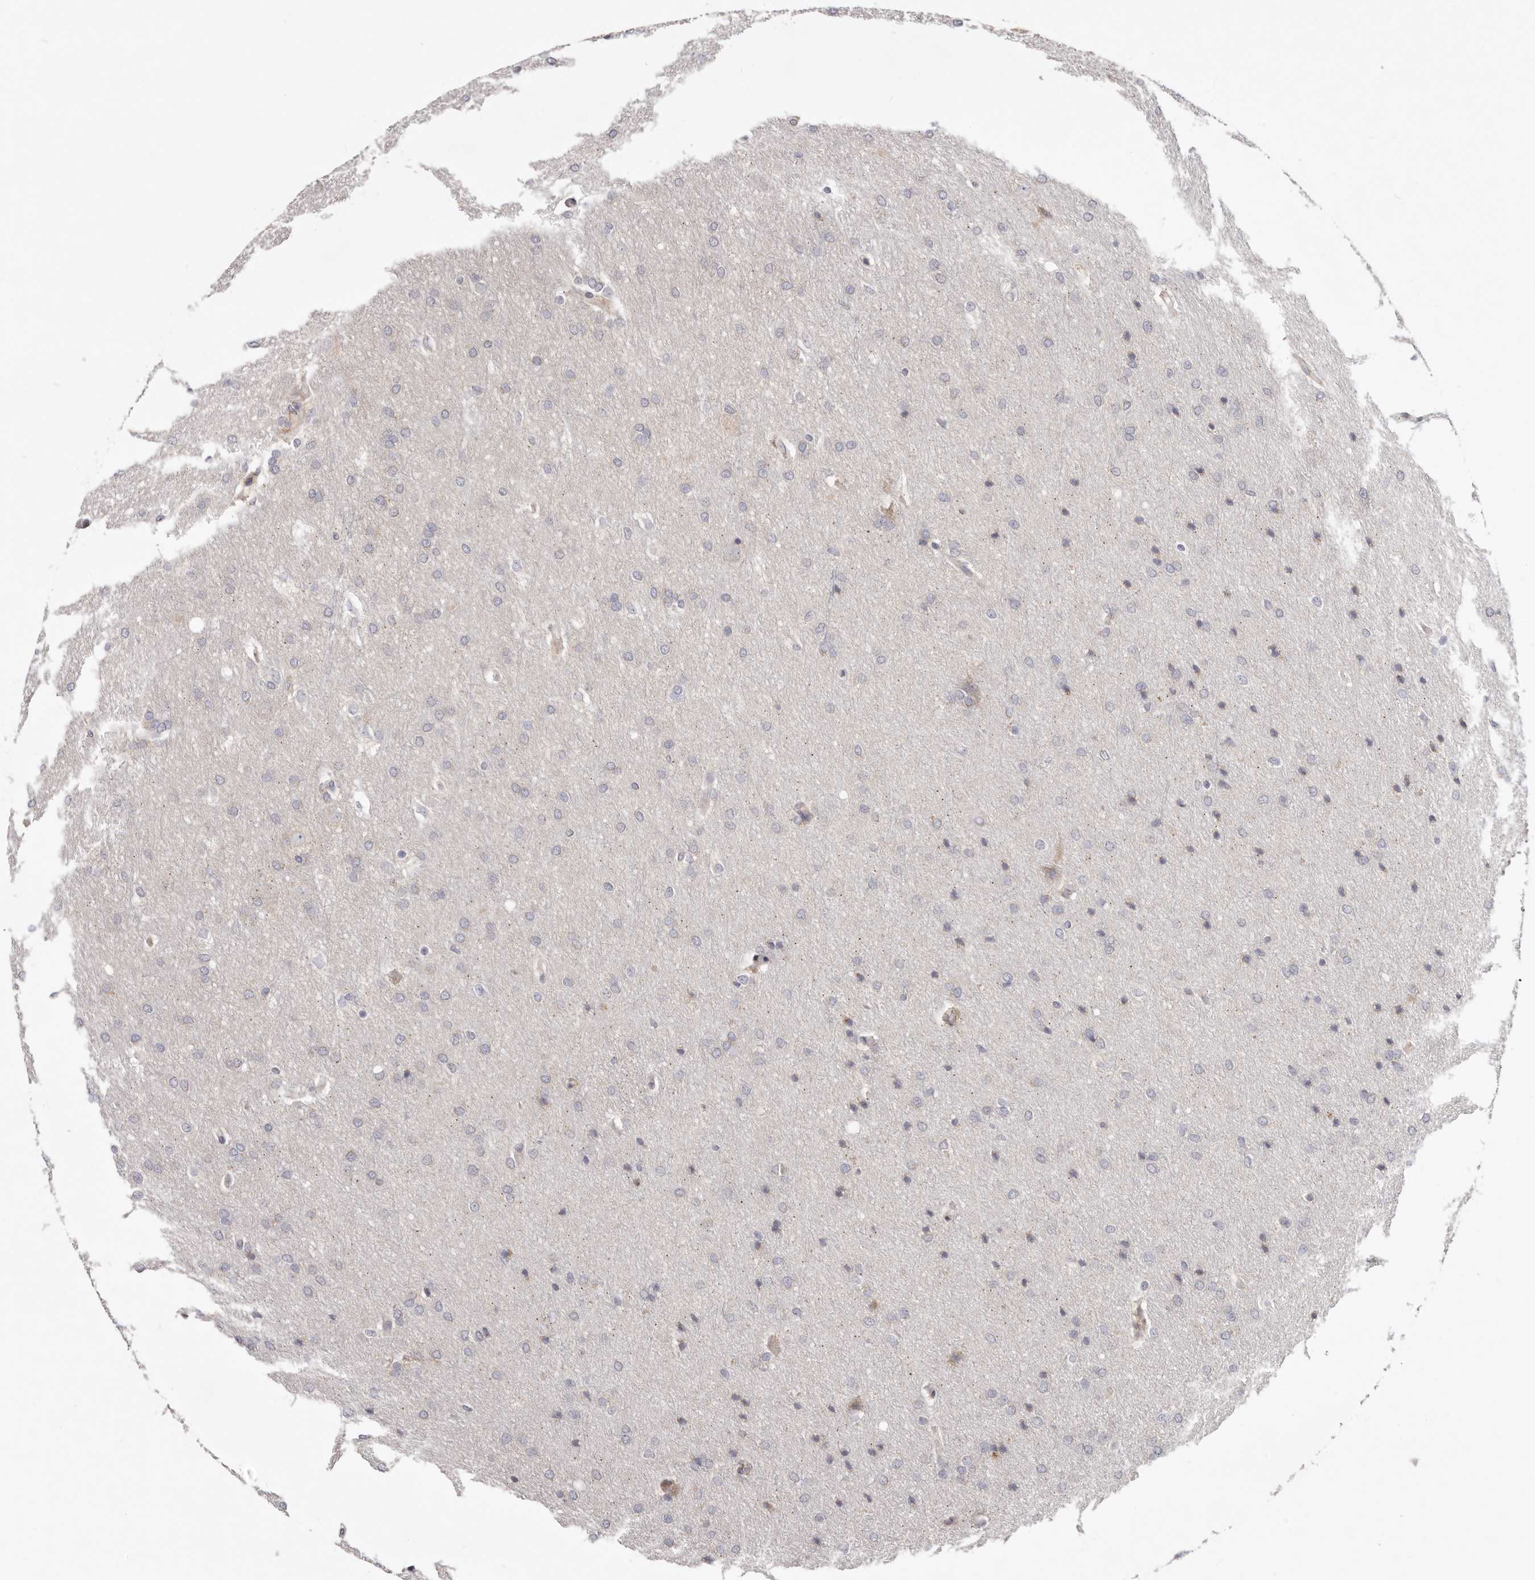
{"staining": {"intensity": "negative", "quantity": "none", "location": "none"}, "tissue": "glioma", "cell_type": "Tumor cells", "image_type": "cancer", "snomed": [{"axis": "morphology", "description": "Glioma, malignant, Low grade"}, {"axis": "topography", "description": "Brain"}], "caption": "Glioma was stained to show a protein in brown. There is no significant staining in tumor cells. The staining was performed using DAB to visualize the protein expression in brown, while the nuclei were stained in blue with hematoxylin (Magnification: 20x).", "gene": "MRPS10", "patient": {"sex": "female", "age": 37}}